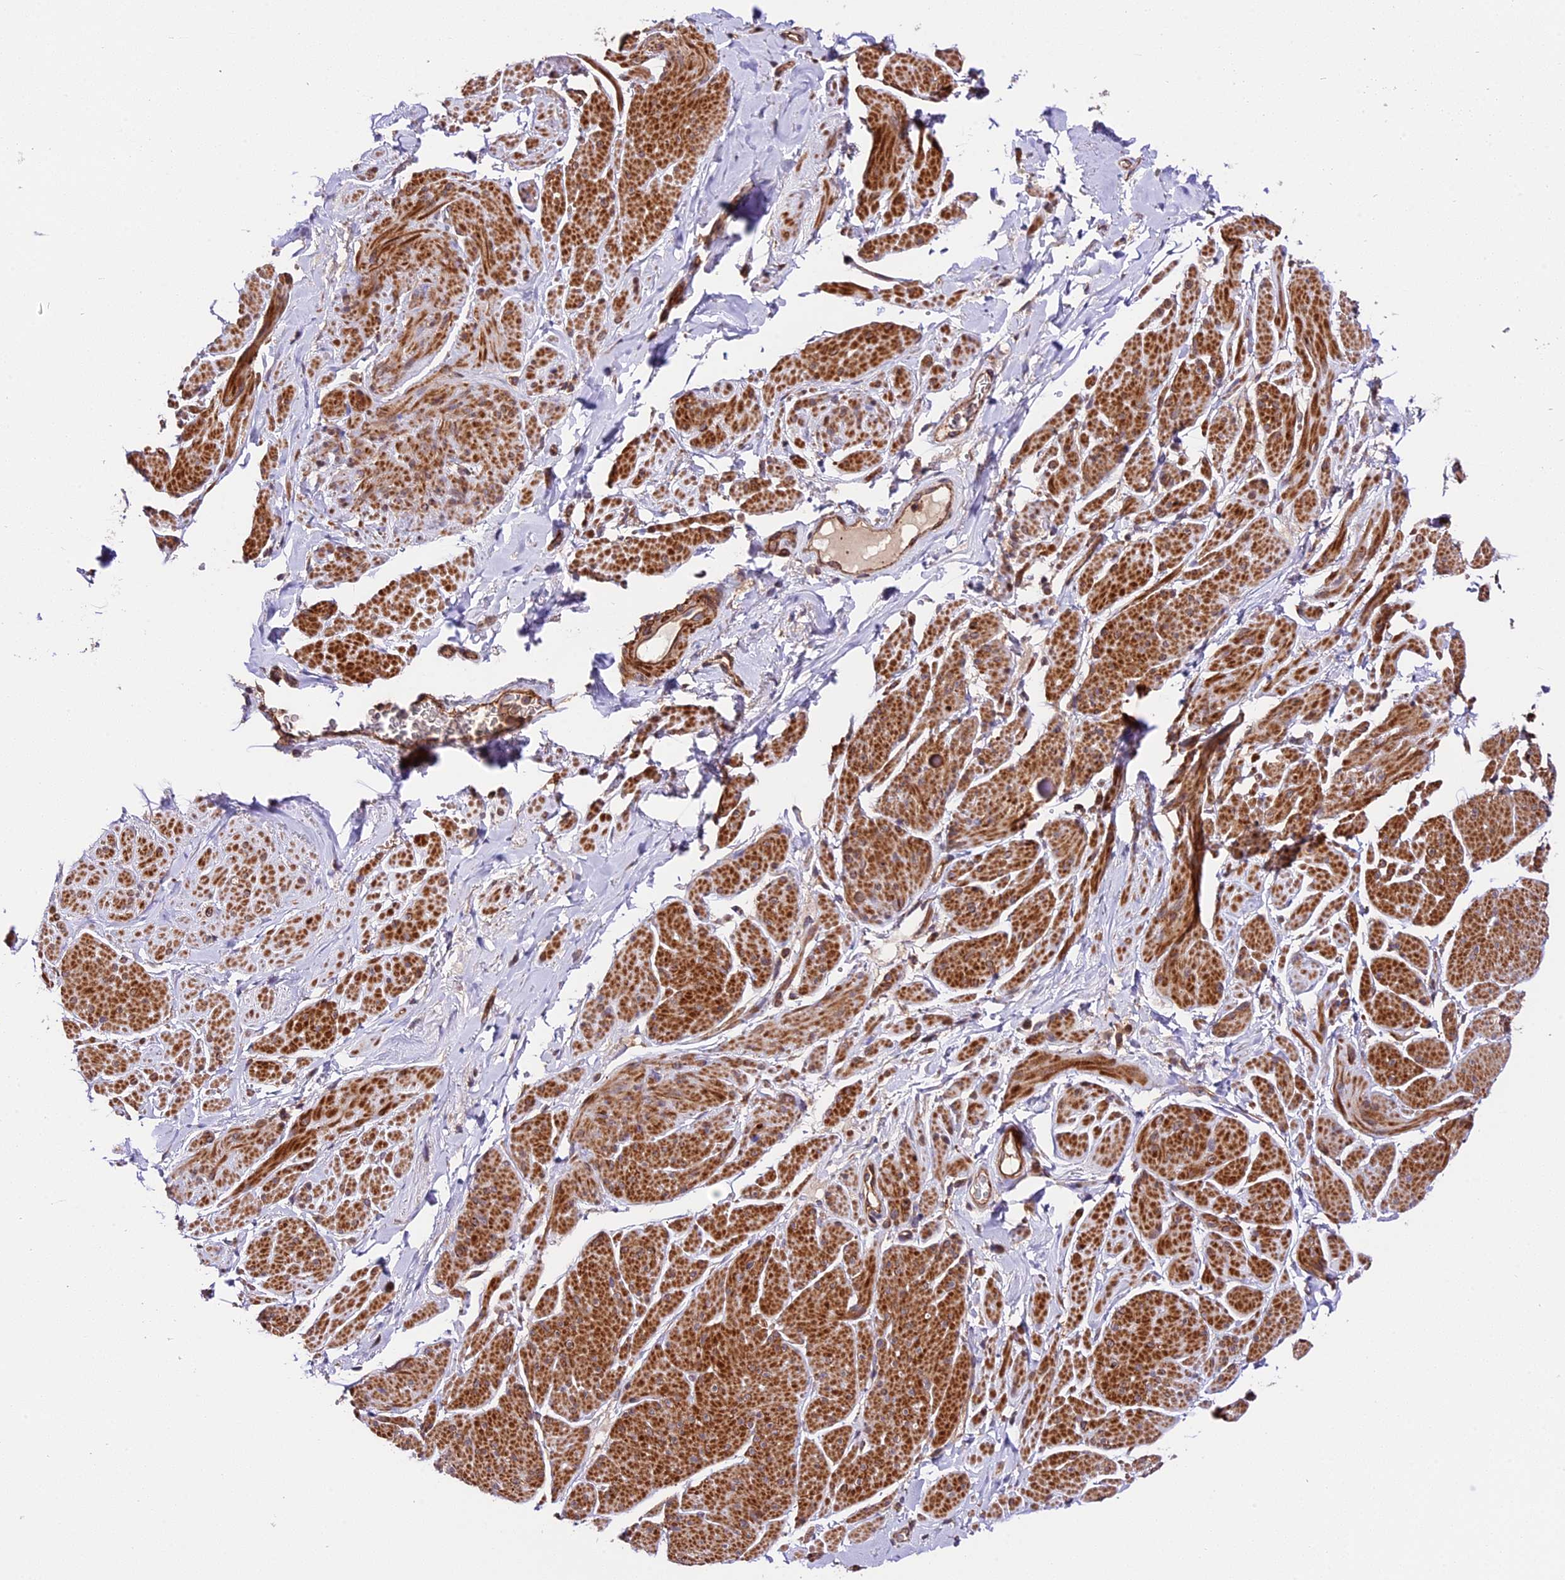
{"staining": {"intensity": "moderate", "quantity": "25%-75%", "location": "cytoplasmic/membranous"}, "tissue": "smooth muscle", "cell_type": "Smooth muscle cells", "image_type": "normal", "snomed": [{"axis": "morphology", "description": "Normal tissue, NOS"}, {"axis": "topography", "description": "Smooth muscle"}, {"axis": "topography", "description": "Peripheral nerve tissue"}], "caption": "Immunohistochemistry (IHC) image of unremarkable human smooth muscle stained for a protein (brown), which reveals medium levels of moderate cytoplasmic/membranous positivity in about 25%-75% of smooth muscle cells.", "gene": "HERPUD1", "patient": {"sex": "male", "age": 69}}